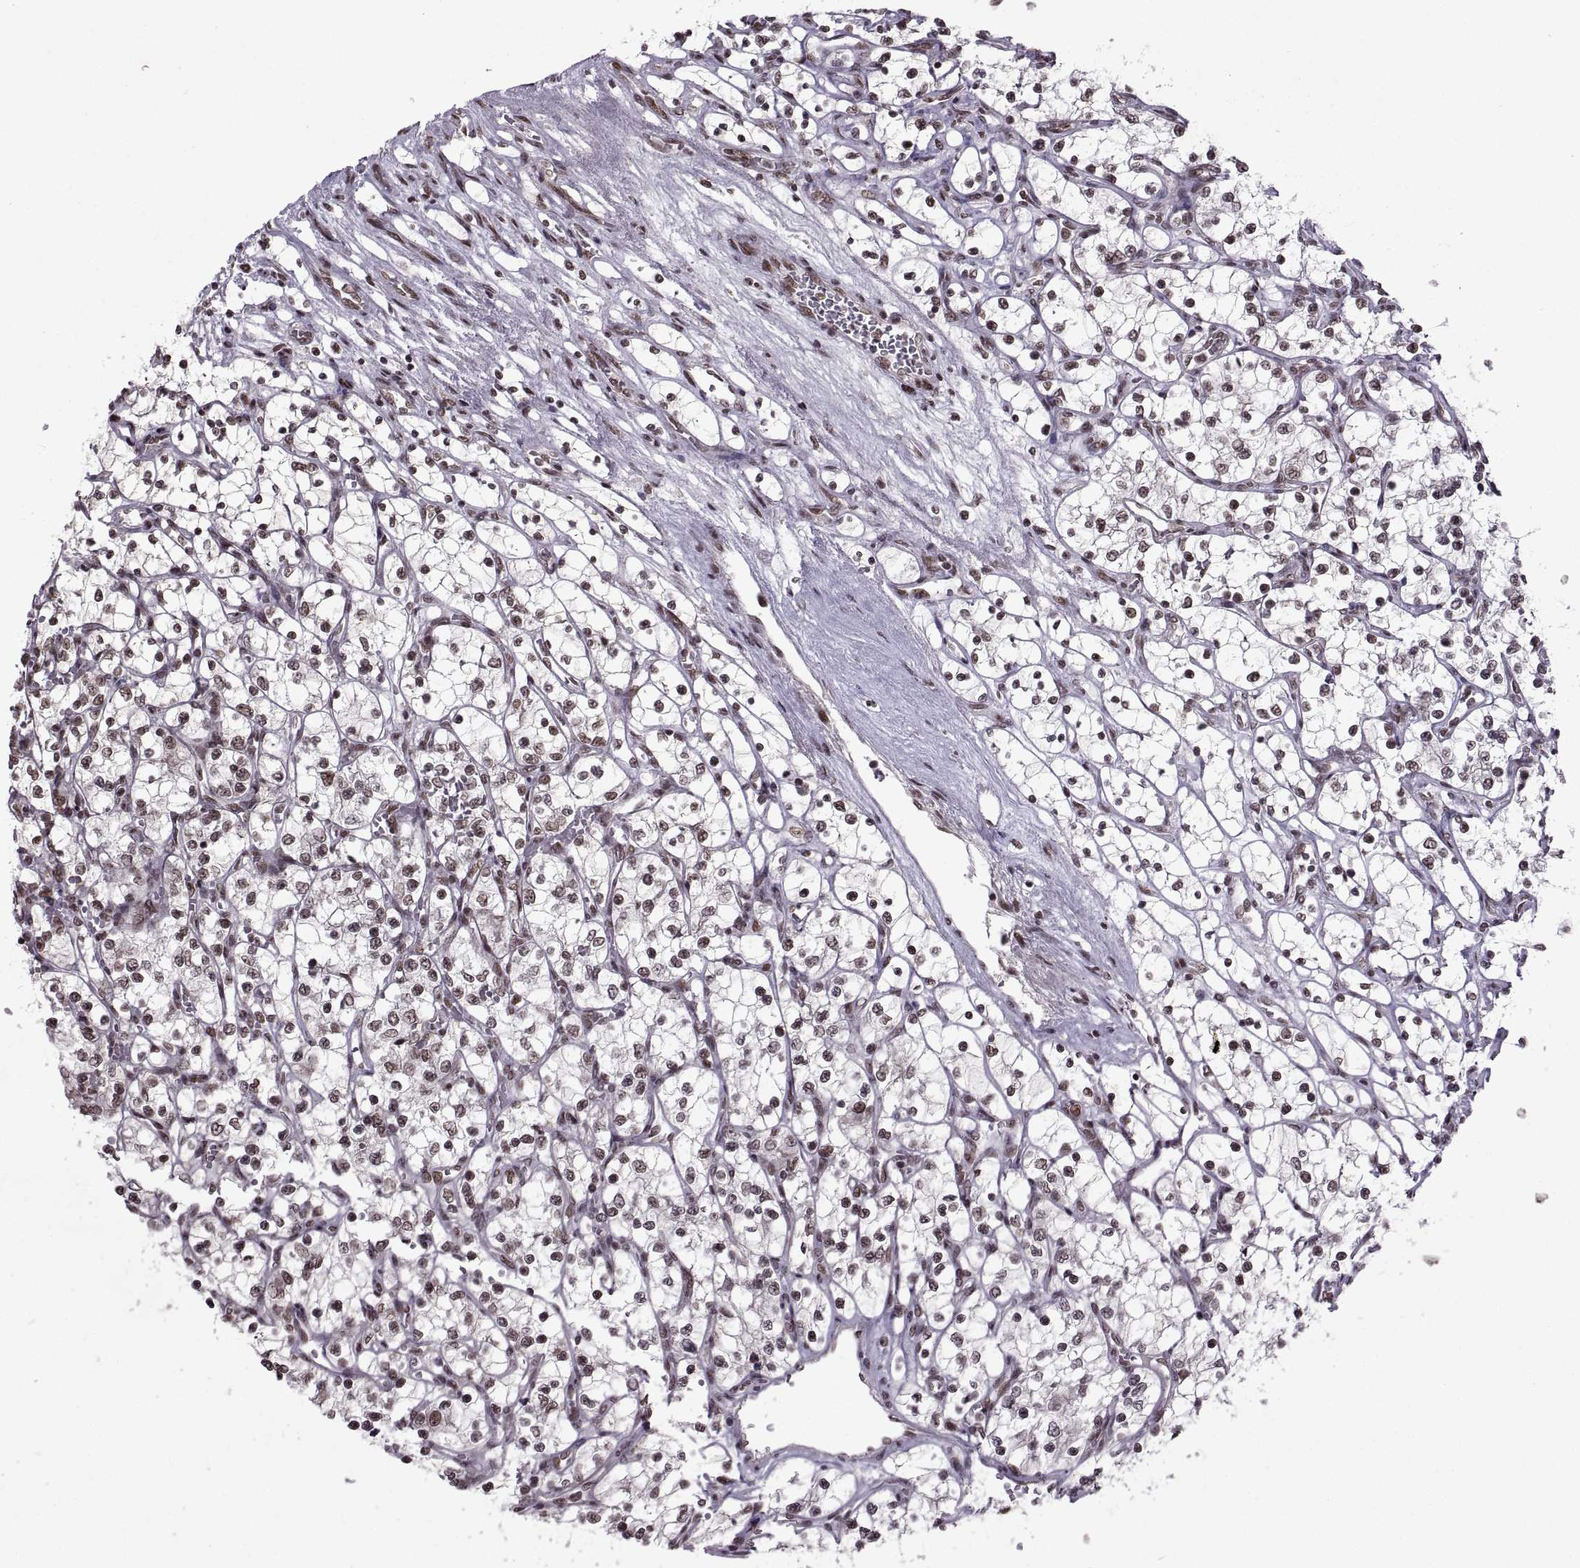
{"staining": {"intensity": "moderate", "quantity": ">75%", "location": "nuclear"}, "tissue": "renal cancer", "cell_type": "Tumor cells", "image_type": "cancer", "snomed": [{"axis": "morphology", "description": "Adenocarcinoma, NOS"}, {"axis": "topography", "description": "Kidney"}], "caption": "Tumor cells reveal medium levels of moderate nuclear positivity in about >75% of cells in renal cancer.", "gene": "MT1E", "patient": {"sex": "female", "age": 69}}